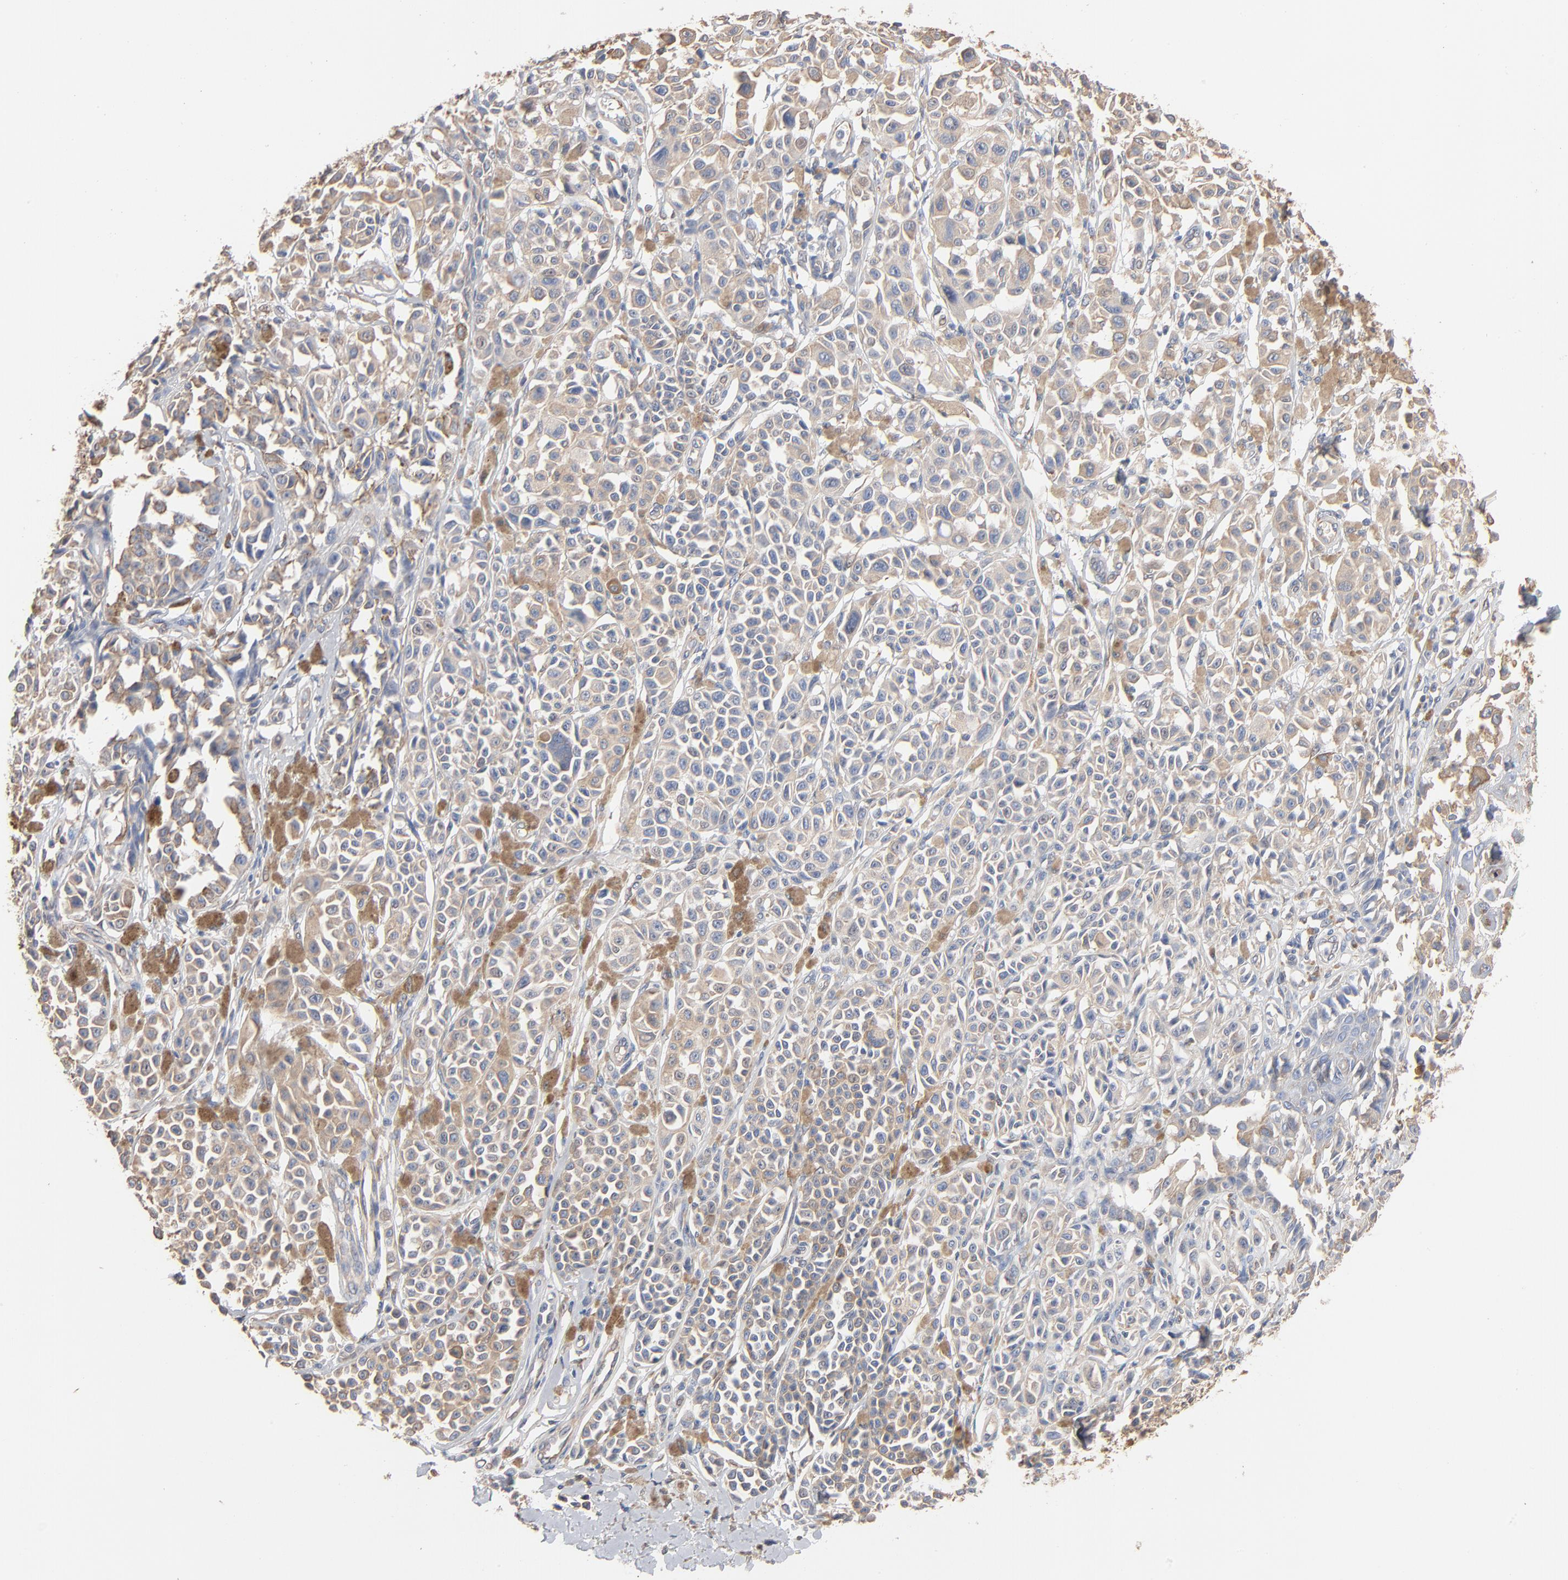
{"staining": {"intensity": "weak", "quantity": "<25%", "location": "cytoplasmic/membranous"}, "tissue": "melanoma", "cell_type": "Tumor cells", "image_type": "cancer", "snomed": [{"axis": "morphology", "description": "Malignant melanoma, NOS"}, {"axis": "topography", "description": "Skin"}], "caption": "Malignant melanoma stained for a protein using immunohistochemistry shows no positivity tumor cells.", "gene": "ABCD4", "patient": {"sex": "female", "age": 38}}